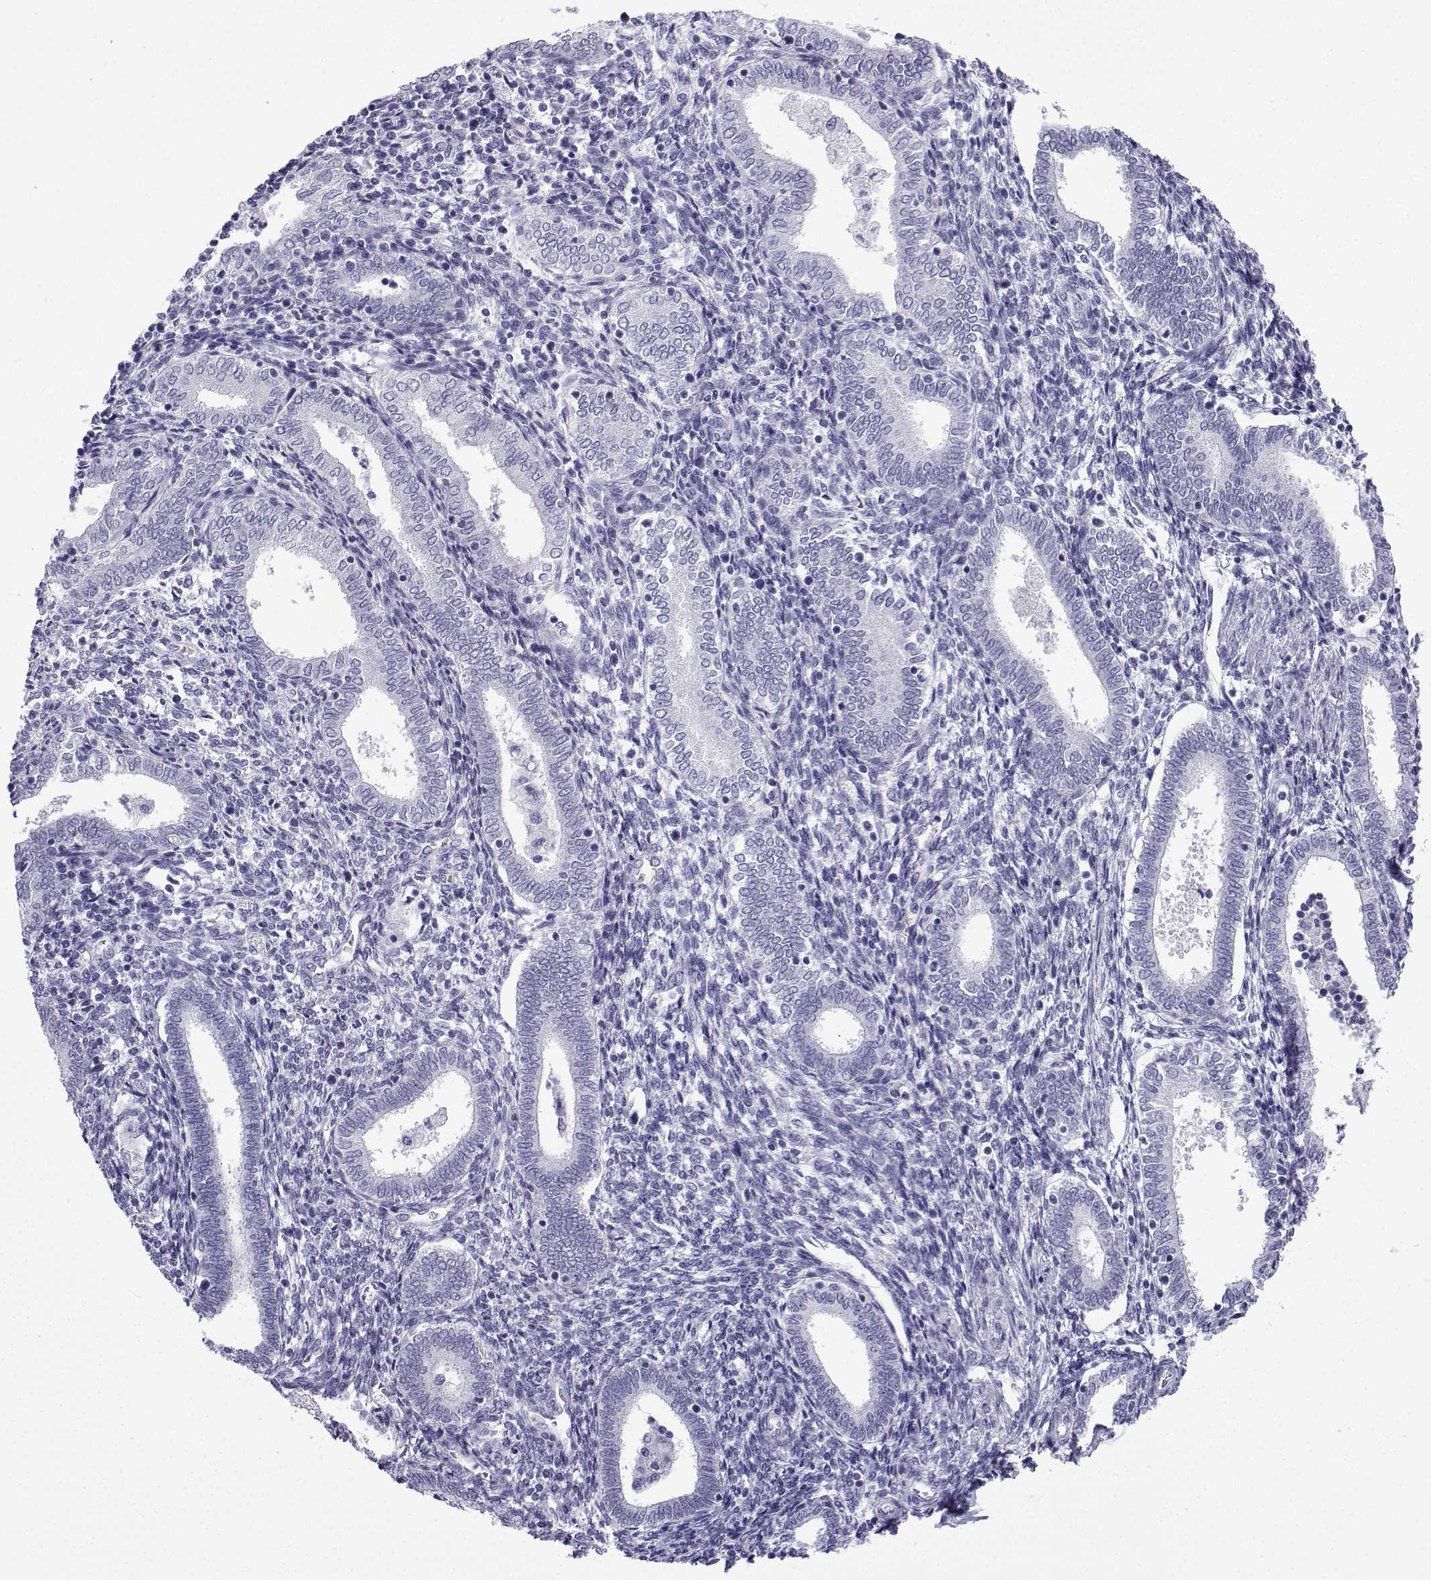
{"staining": {"intensity": "negative", "quantity": "none", "location": "none"}, "tissue": "endometrium", "cell_type": "Cells in endometrial stroma", "image_type": "normal", "snomed": [{"axis": "morphology", "description": "Normal tissue, NOS"}, {"axis": "topography", "description": "Endometrium"}], "caption": "Immunohistochemistry photomicrograph of unremarkable endometrium: endometrium stained with DAB (3,3'-diaminobenzidine) exhibits no significant protein expression in cells in endometrial stroma. (Stains: DAB immunohistochemistry with hematoxylin counter stain, Microscopy: brightfield microscopy at high magnification).", "gene": "TRIM46", "patient": {"sex": "female", "age": 42}}